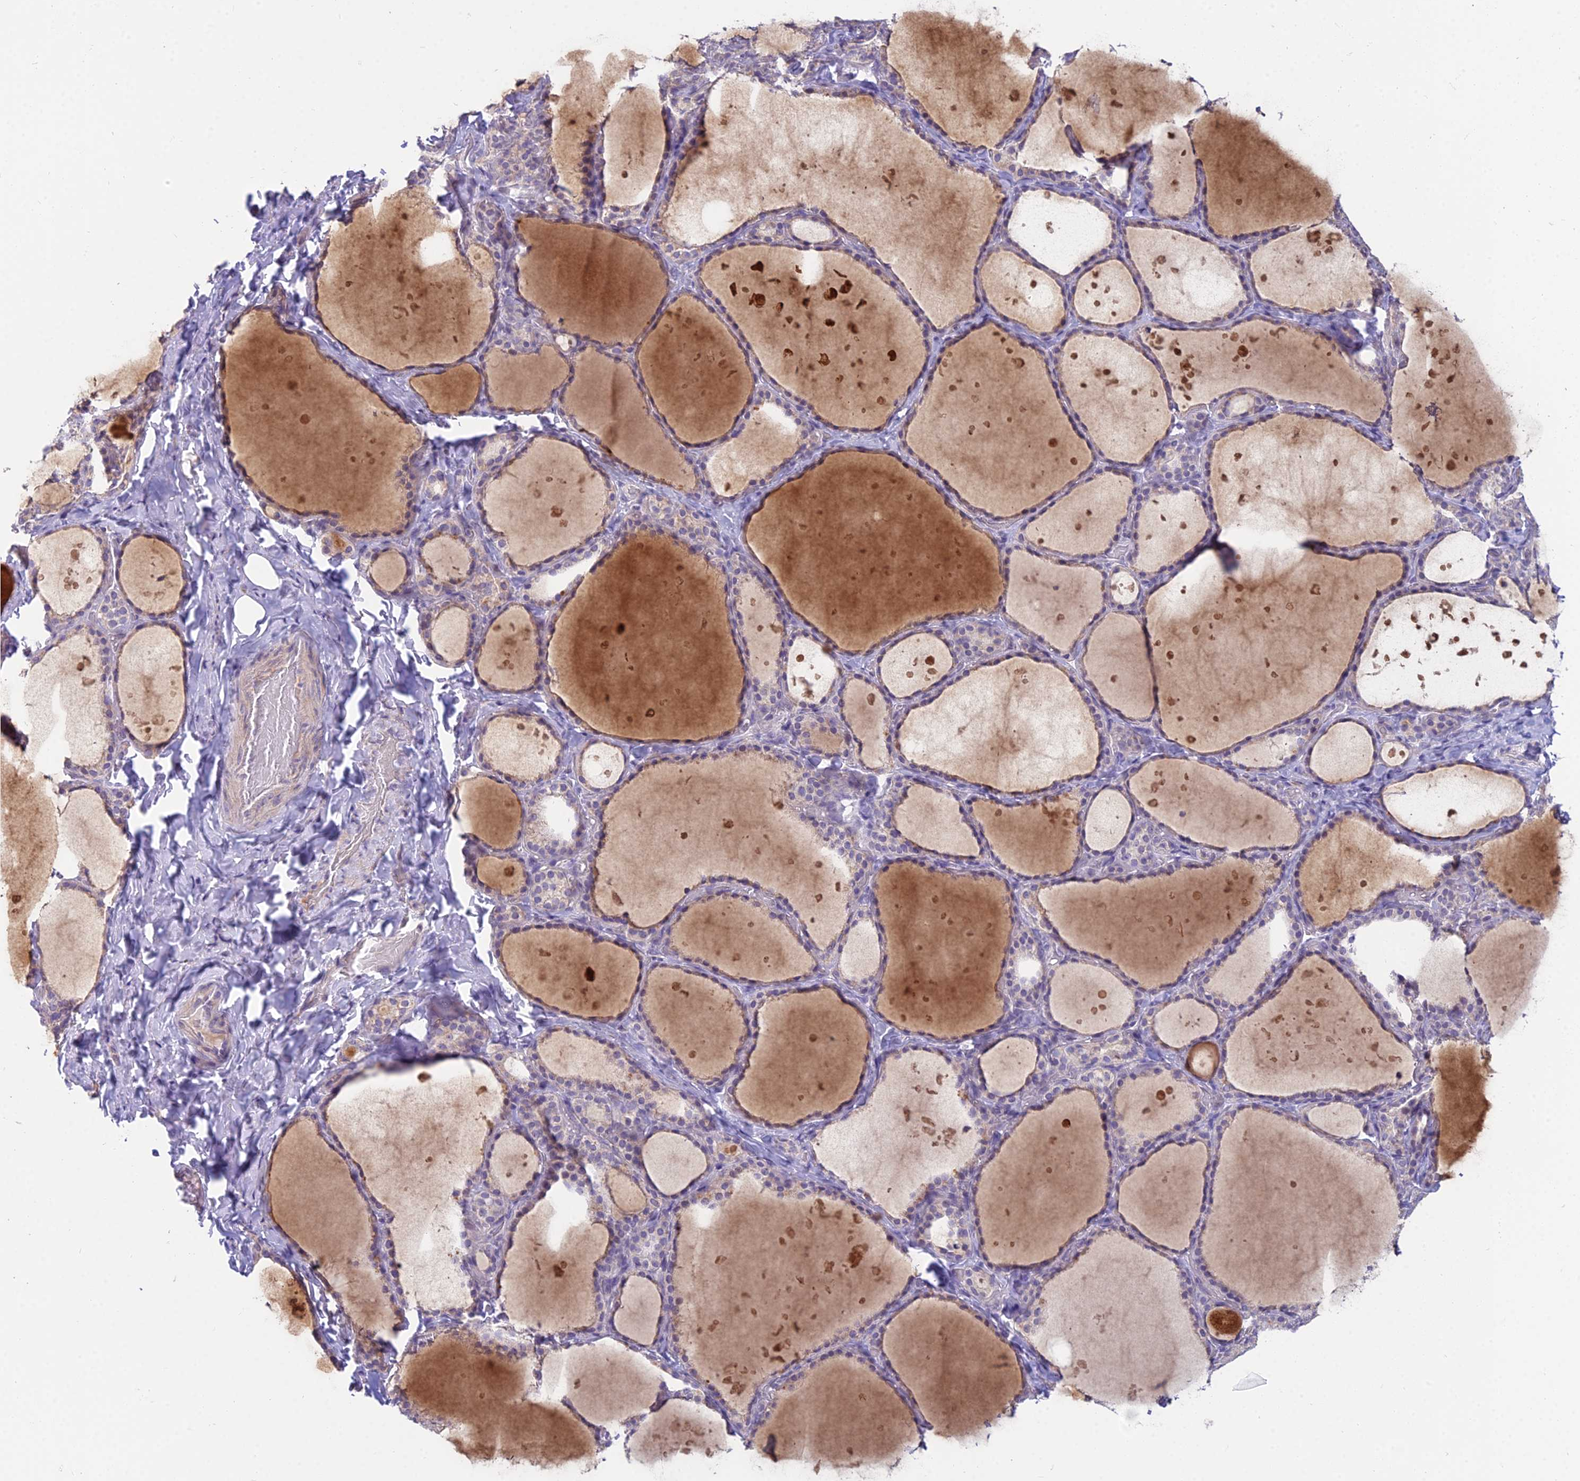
{"staining": {"intensity": "weak", "quantity": "25%-75%", "location": "cytoplasmic/membranous"}, "tissue": "thyroid gland", "cell_type": "Glandular cells", "image_type": "normal", "snomed": [{"axis": "morphology", "description": "Normal tissue, NOS"}, {"axis": "topography", "description": "Thyroid gland"}], "caption": "Benign thyroid gland displays weak cytoplasmic/membranous positivity in about 25%-75% of glandular cells (brown staining indicates protein expression, while blue staining denotes nuclei)..", "gene": "CFAP206", "patient": {"sex": "female", "age": 44}}